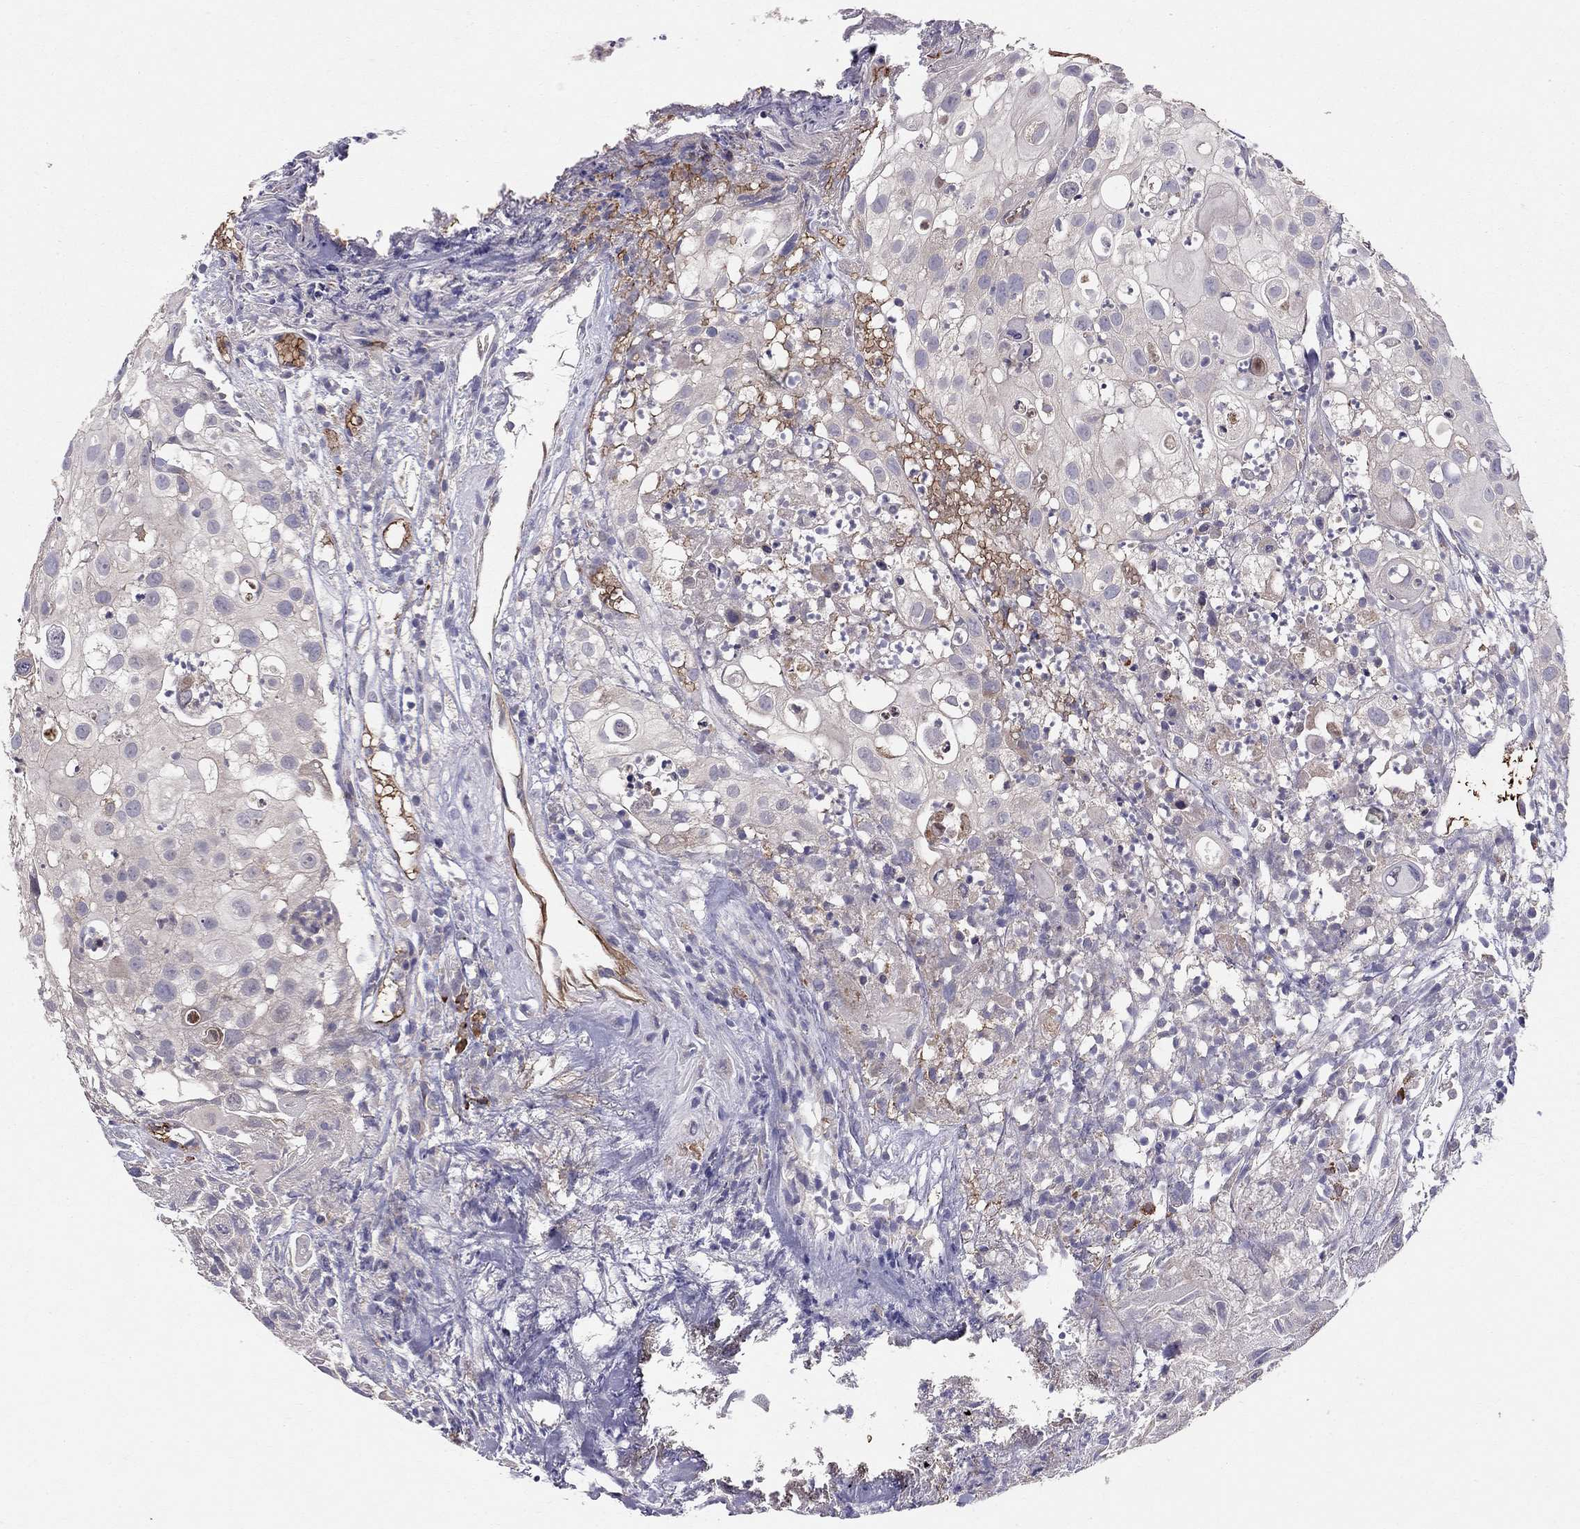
{"staining": {"intensity": "weak", "quantity": "<25%", "location": "cytoplasmic/membranous"}, "tissue": "urothelial cancer", "cell_type": "Tumor cells", "image_type": "cancer", "snomed": [{"axis": "morphology", "description": "Urothelial carcinoma, High grade"}, {"axis": "topography", "description": "Urinary bladder"}], "caption": "Immunohistochemical staining of urothelial cancer shows no significant staining in tumor cells.", "gene": "PIK3CG", "patient": {"sex": "female", "age": 79}}